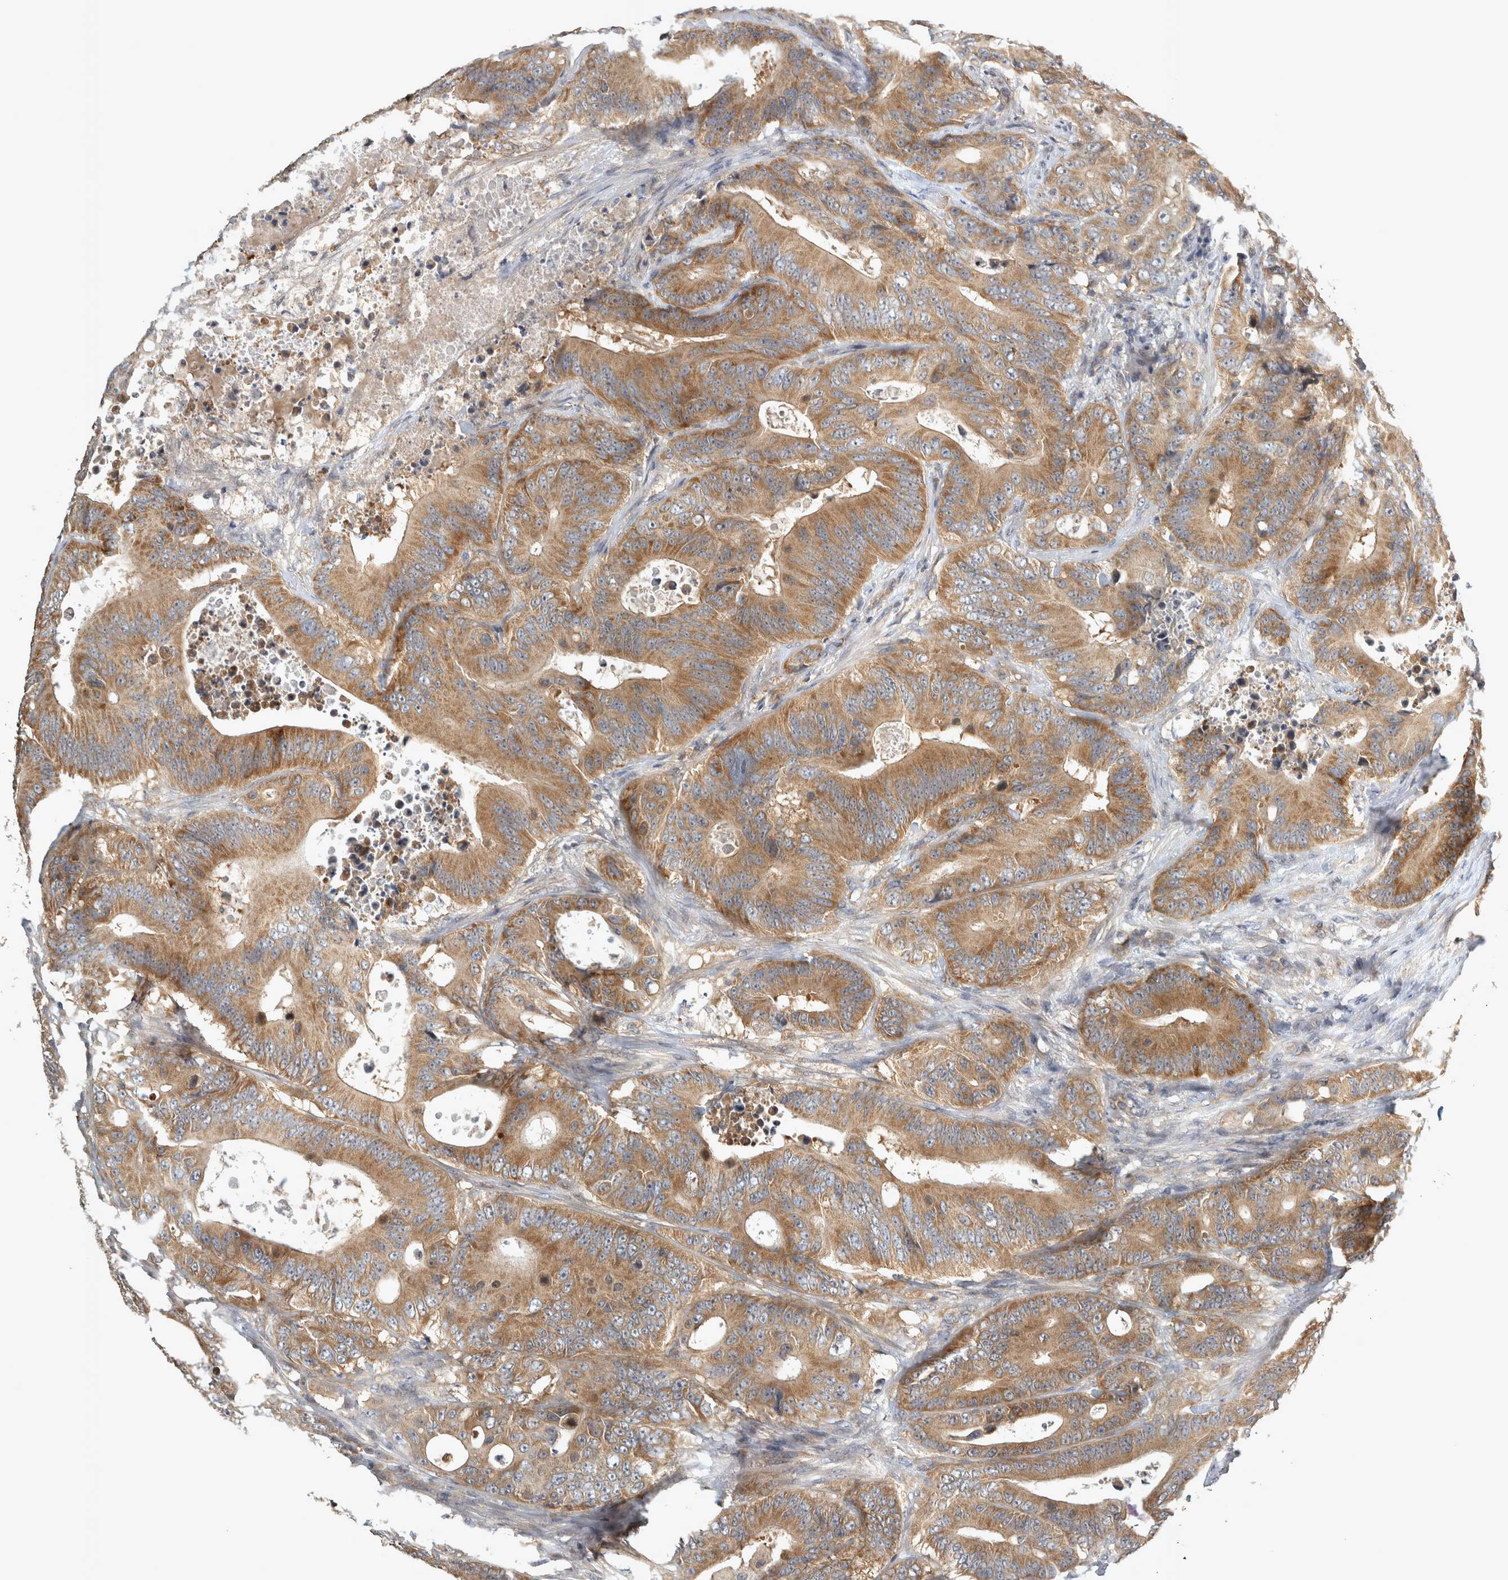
{"staining": {"intensity": "moderate", "quantity": ">75%", "location": "cytoplasmic/membranous"}, "tissue": "colorectal cancer", "cell_type": "Tumor cells", "image_type": "cancer", "snomed": [{"axis": "morphology", "description": "Adenocarcinoma, NOS"}, {"axis": "topography", "description": "Colon"}], "caption": "Protein staining displays moderate cytoplasmic/membranous expression in approximately >75% of tumor cells in colorectal cancer (adenocarcinoma).", "gene": "TRMT61B", "patient": {"sex": "male", "age": 83}}